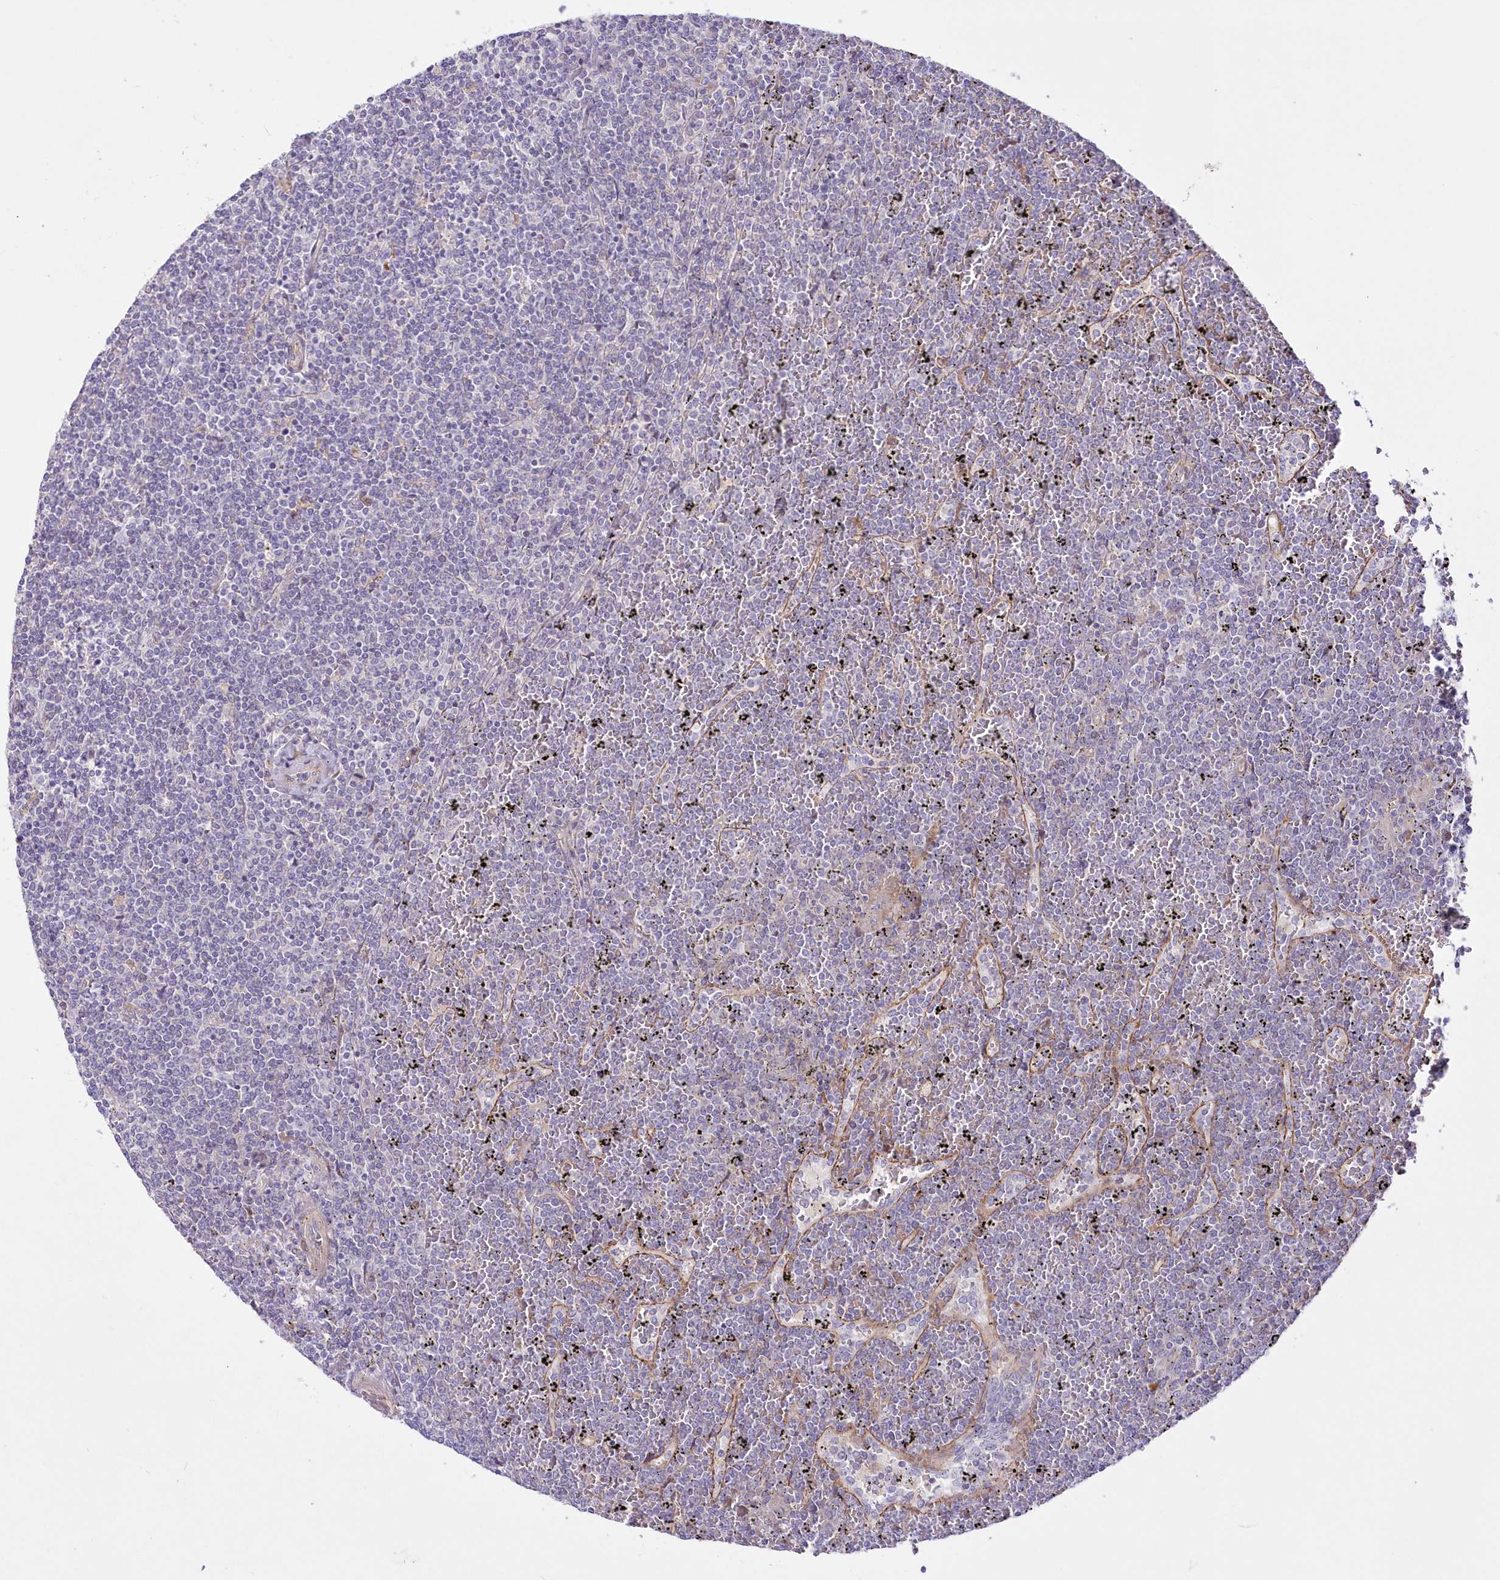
{"staining": {"intensity": "weak", "quantity": "<25%", "location": "cytoplasmic/membranous"}, "tissue": "lymphoma", "cell_type": "Tumor cells", "image_type": "cancer", "snomed": [{"axis": "morphology", "description": "Malignant lymphoma, non-Hodgkin's type, Low grade"}, {"axis": "topography", "description": "Spleen"}], "caption": "DAB immunohistochemical staining of lymphoma displays no significant positivity in tumor cells.", "gene": "ARFGEF3", "patient": {"sex": "female", "age": 19}}